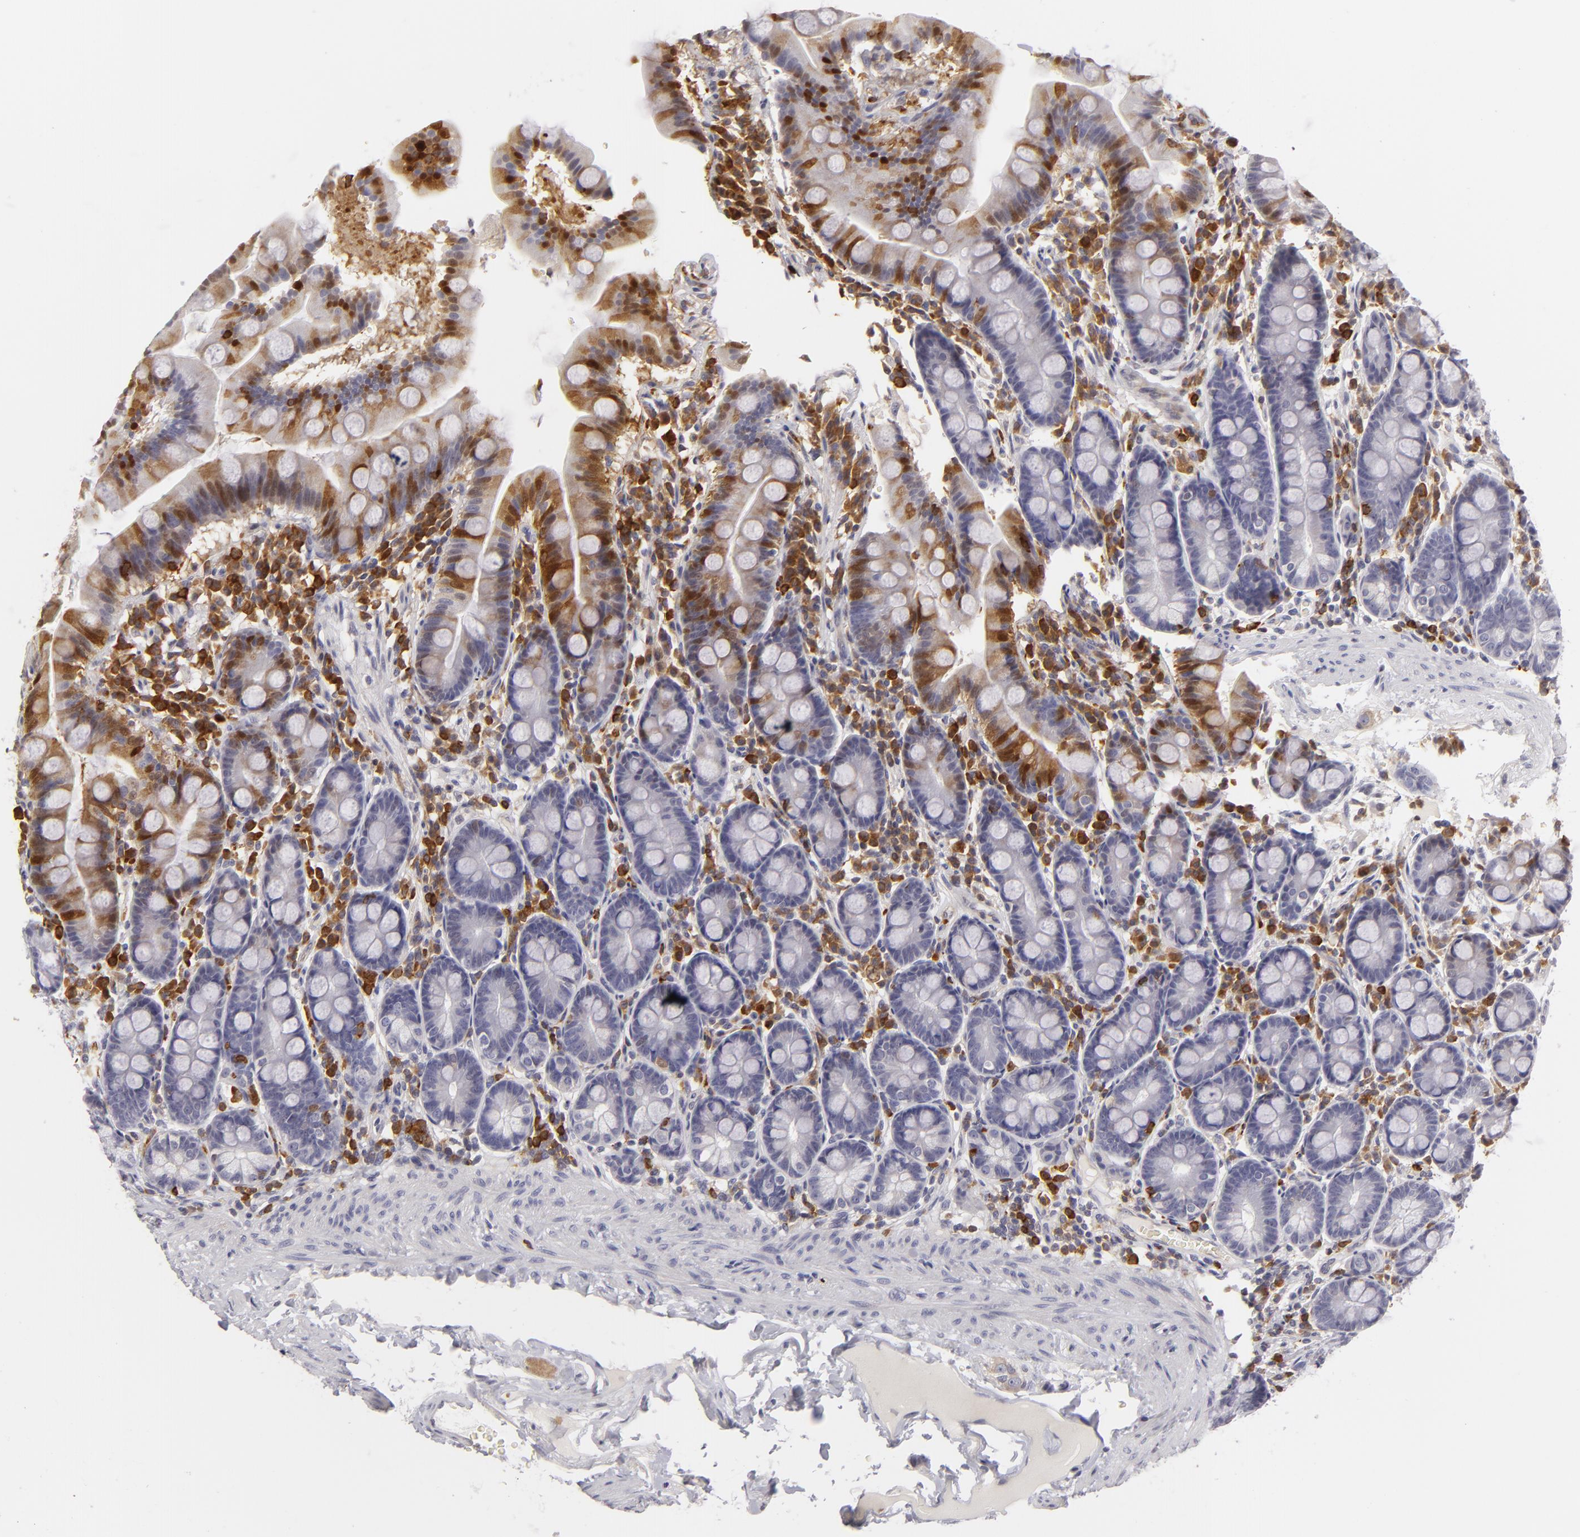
{"staining": {"intensity": "moderate", "quantity": "<25%", "location": "cytoplasmic/membranous"}, "tissue": "duodenum", "cell_type": "Glandular cells", "image_type": "normal", "snomed": [{"axis": "morphology", "description": "Normal tissue, NOS"}, {"axis": "topography", "description": "Duodenum"}], "caption": "Immunohistochemistry (IHC) histopathology image of normal human duodenum stained for a protein (brown), which exhibits low levels of moderate cytoplasmic/membranous staining in approximately <25% of glandular cells.", "gene": "APOBEC3G", "patient": {"sex": "male", "age": 50}}